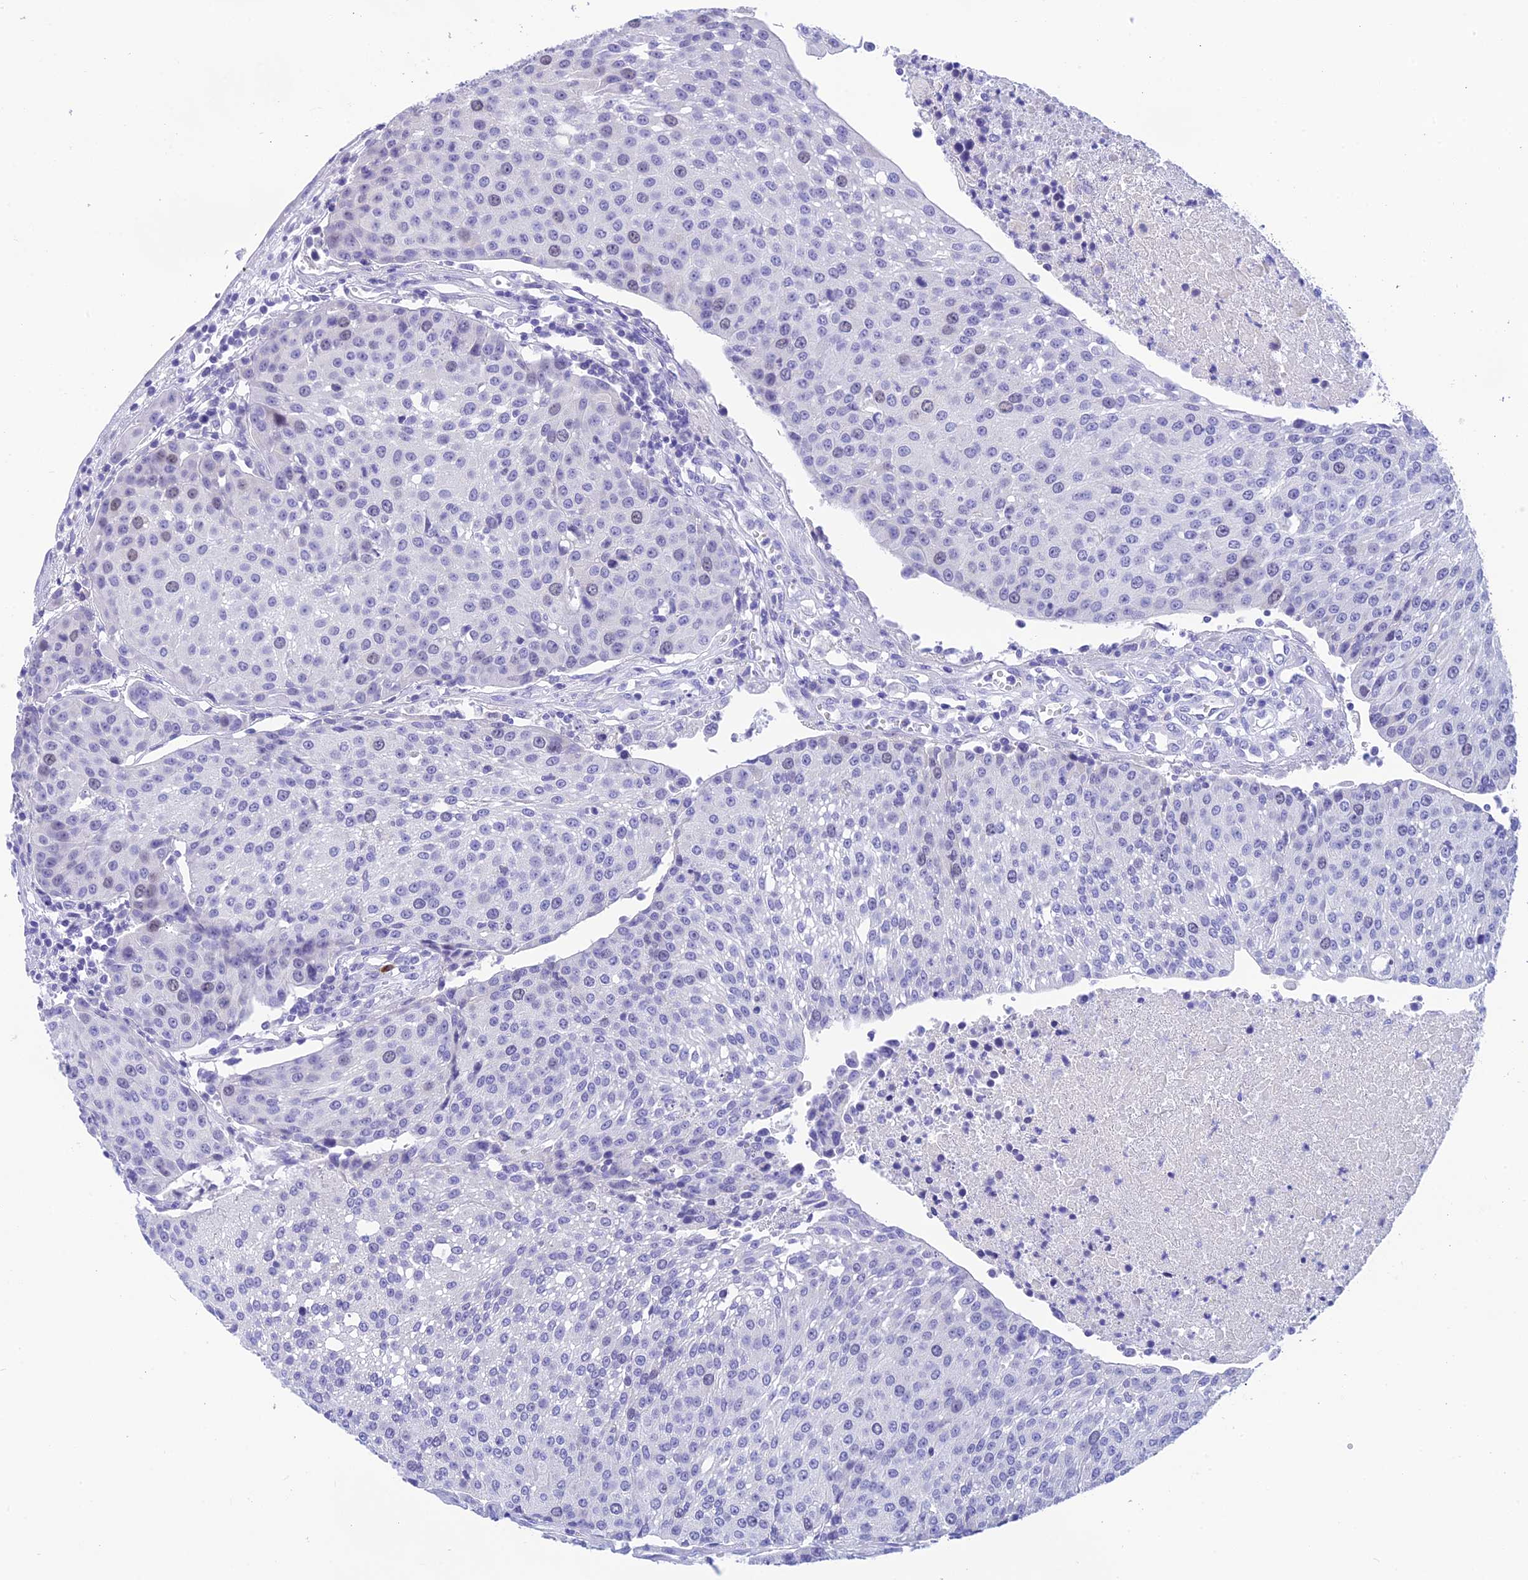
{"staining": {"intensity": "negative", "quantity": "none", "location": "none"}, "tissue": "urothelial cancer", "cell_type": "Tumor cells", "image_type": "cancer", "snomed": [{"axis": "morphology", "description": "Urothelial carcinoma, High grade"}, {"axis": "topography", "description": "Urinary bladder"}], "caption": "Tumor cells show no significant protein positivity in urothelial carcinoma (high-grade). The staining was performed using DAB to visualize the protein expression in brown, while the nuclei were stained in blue with hematoxylin (Magnification: 20x).", "gene": "KDELR3", "patient": {"sex": "female", "age": 85}}